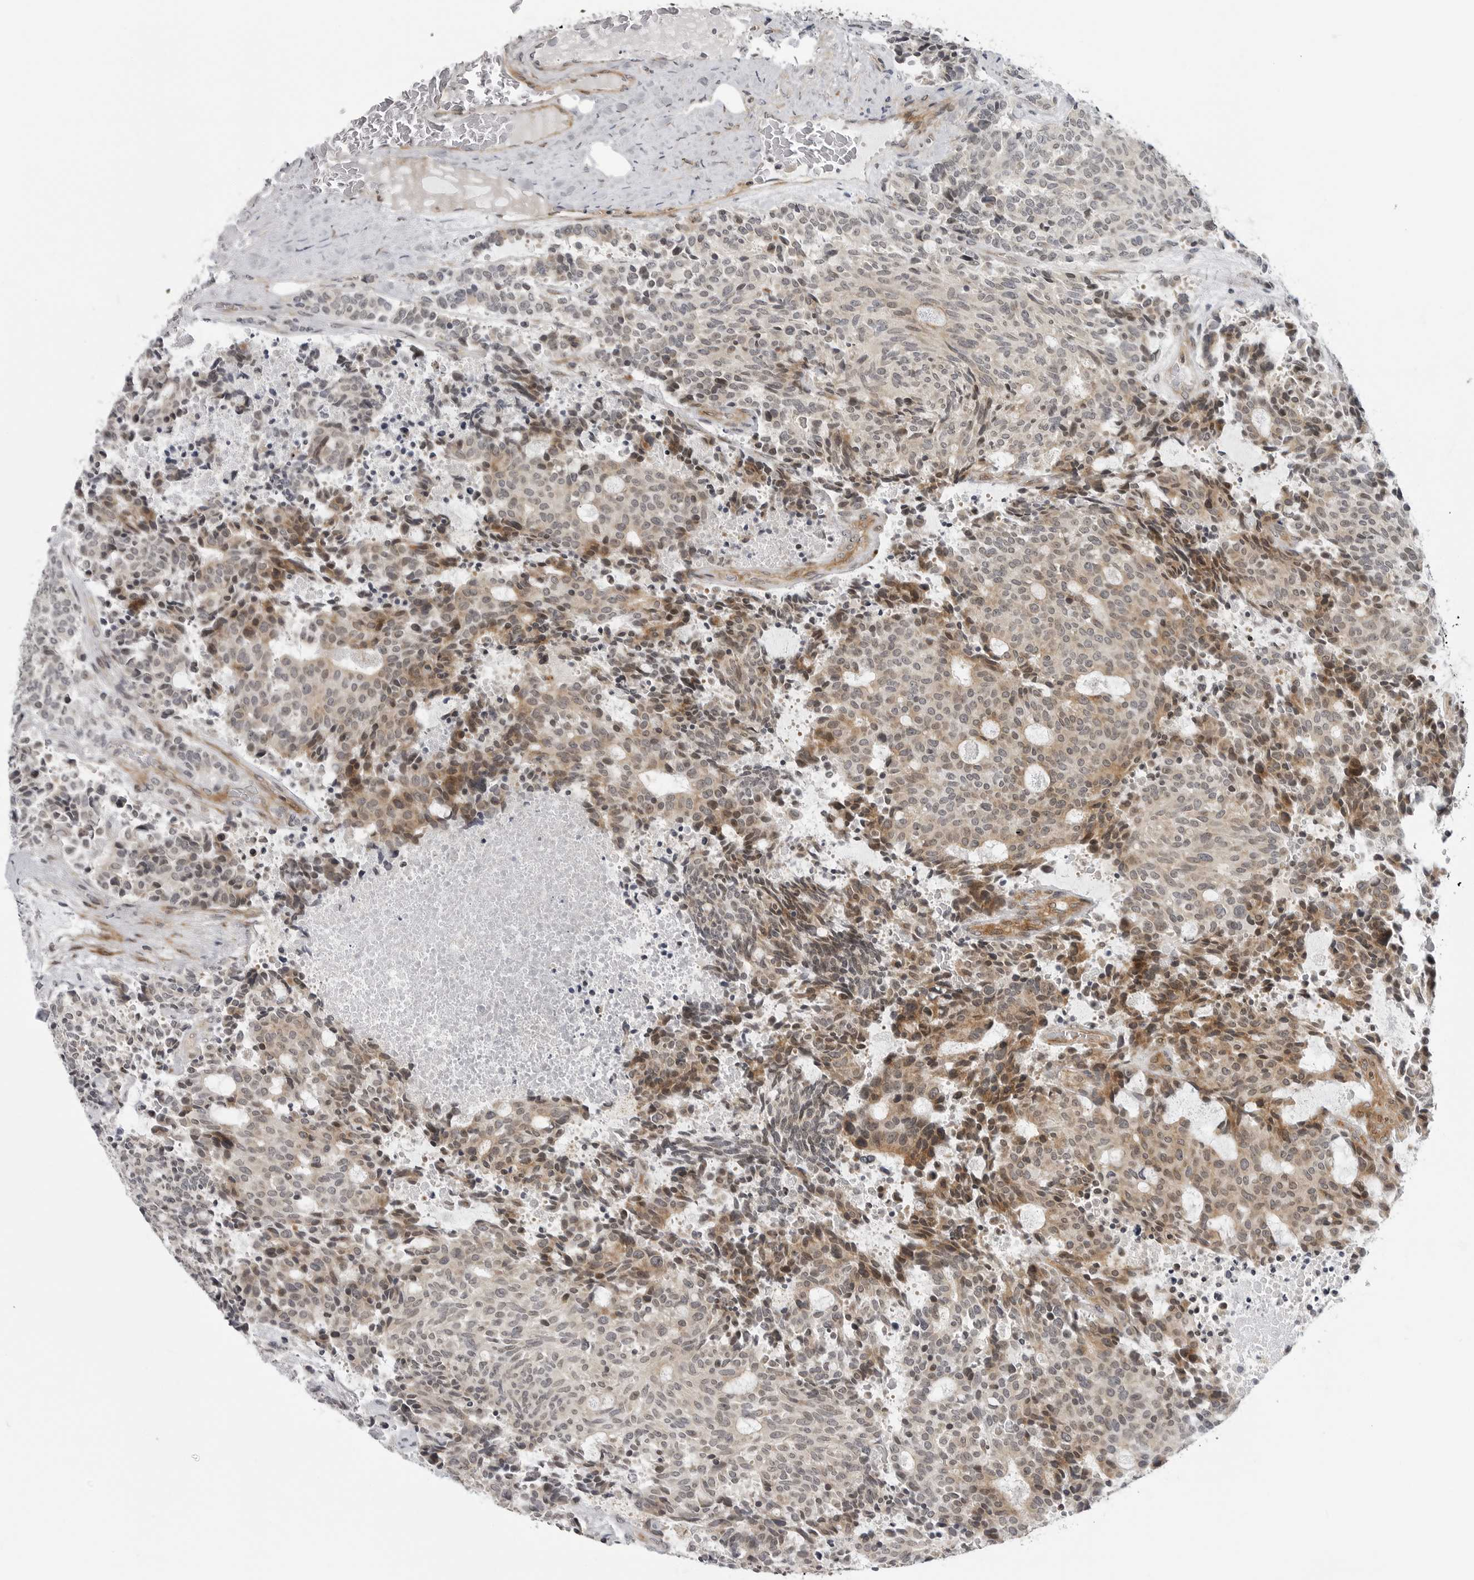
{"staining": {"intensity": "moderate", "quantity": "<25%", "location": "cytoplasmic/membranous"}, "tissue": "carcinoid", "cell_type": "Tumor cells", "image_type": "cancer", "snomed": [{"axis": "morphology", "description": "Carcinoid, malignant, NOS"}, {"axis": "topography", "description": "Pancreas"}], "caption": "Moderate cytoplasmic/membranous expression is appreciated in approximately <25% of tumor cells in carcinoid.", "gene": "ADAMTS5", "patient": {"sex": "female", "age": 54}}